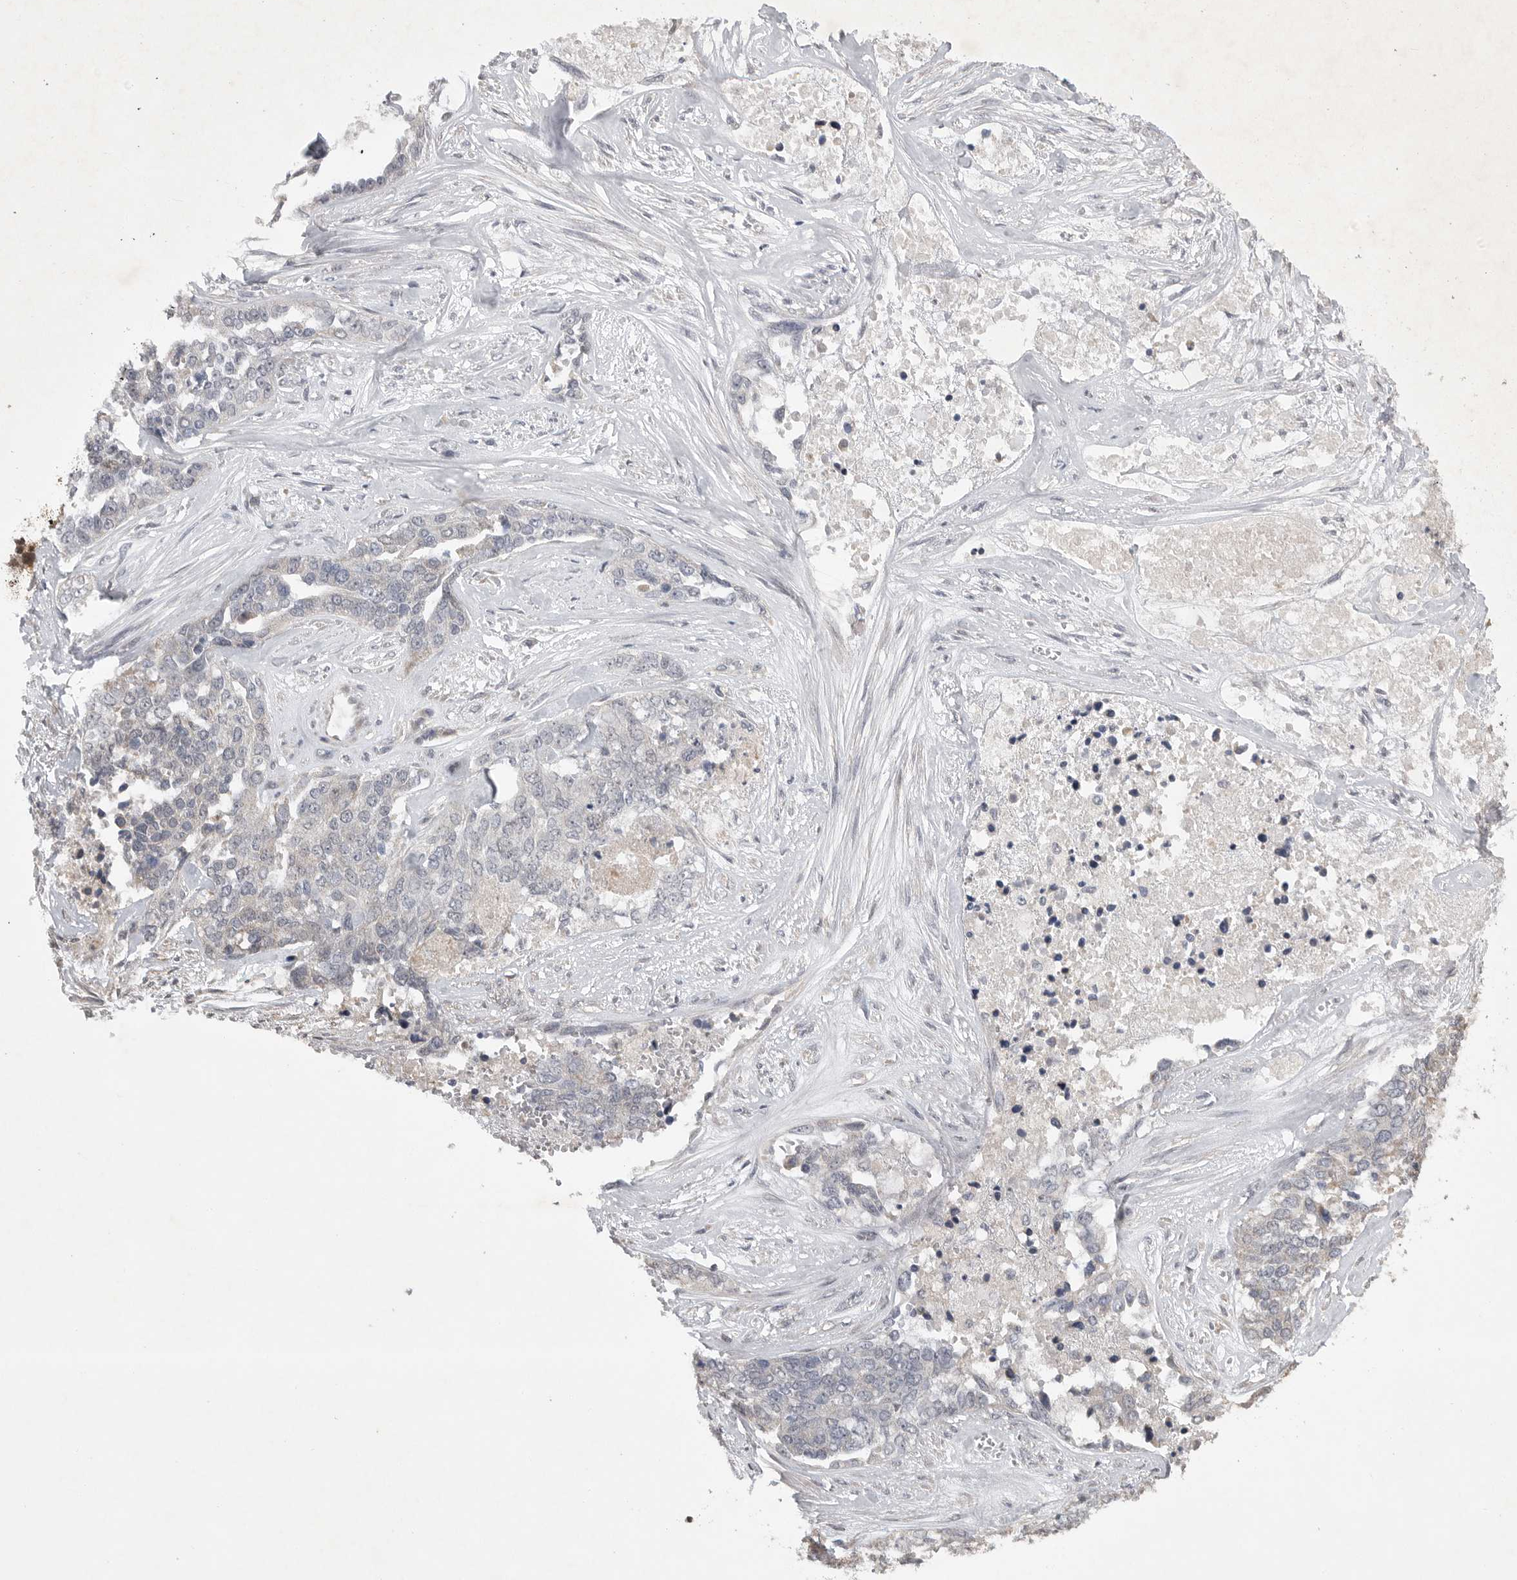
{"staining": {"intensity": "negative", "quantity": "none", "location": "none"}, "tissue": "ovarian cancer", "cell_type": "Tumor cells", "image_type": "cancer", "snomed": [{"axis": "morphology", "description": "Cystadenocarcinoma, serous, NOS"}, {"axis": "topography", "description": "Ovary"}], "caption": "Image shows no protein positivity in tumor cells of ovarian cancer tissue. Nuclei are stained in blue.", "gene": "EDEM3", "patient": {"sex": "female", "age": 44}}